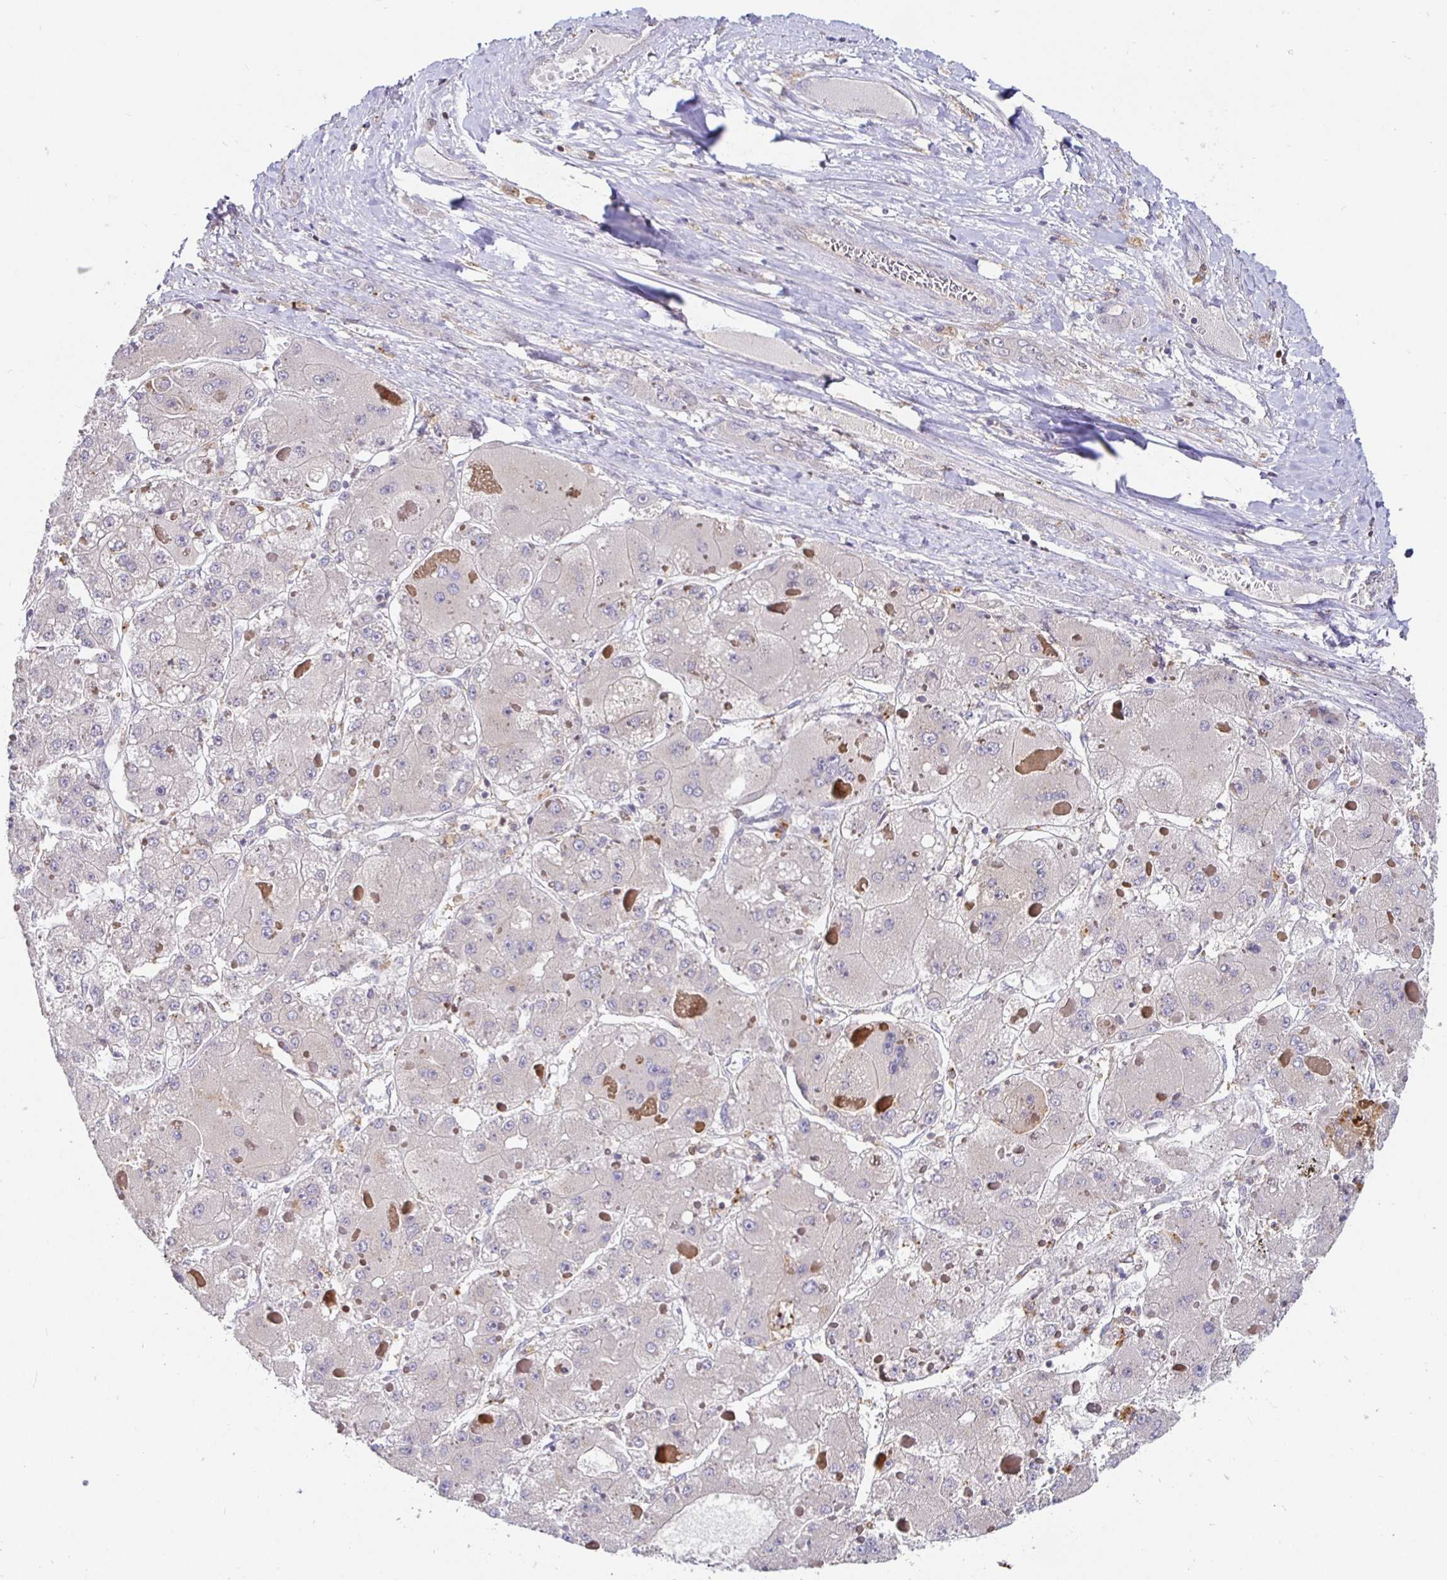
{"staining": {"intensity": "negative", "quantity": "none", "location": "none"}, "tissue": "liver cancer", "cell_type": "Tumor cells", "image_type": "cancer", "snomed": [{"axis": "morphology", "description": "Carcinoma, Hepatocellular, NOS"}, {"axis": "topography", "description": "Liver"}], "caption": "Human liver hepatocellular carcinoma stained for a protein using immunohistochemistry reveals no staining in tumor cells.", "gene": "SATB1", "patient": {"sex": "female", "age": 73}}